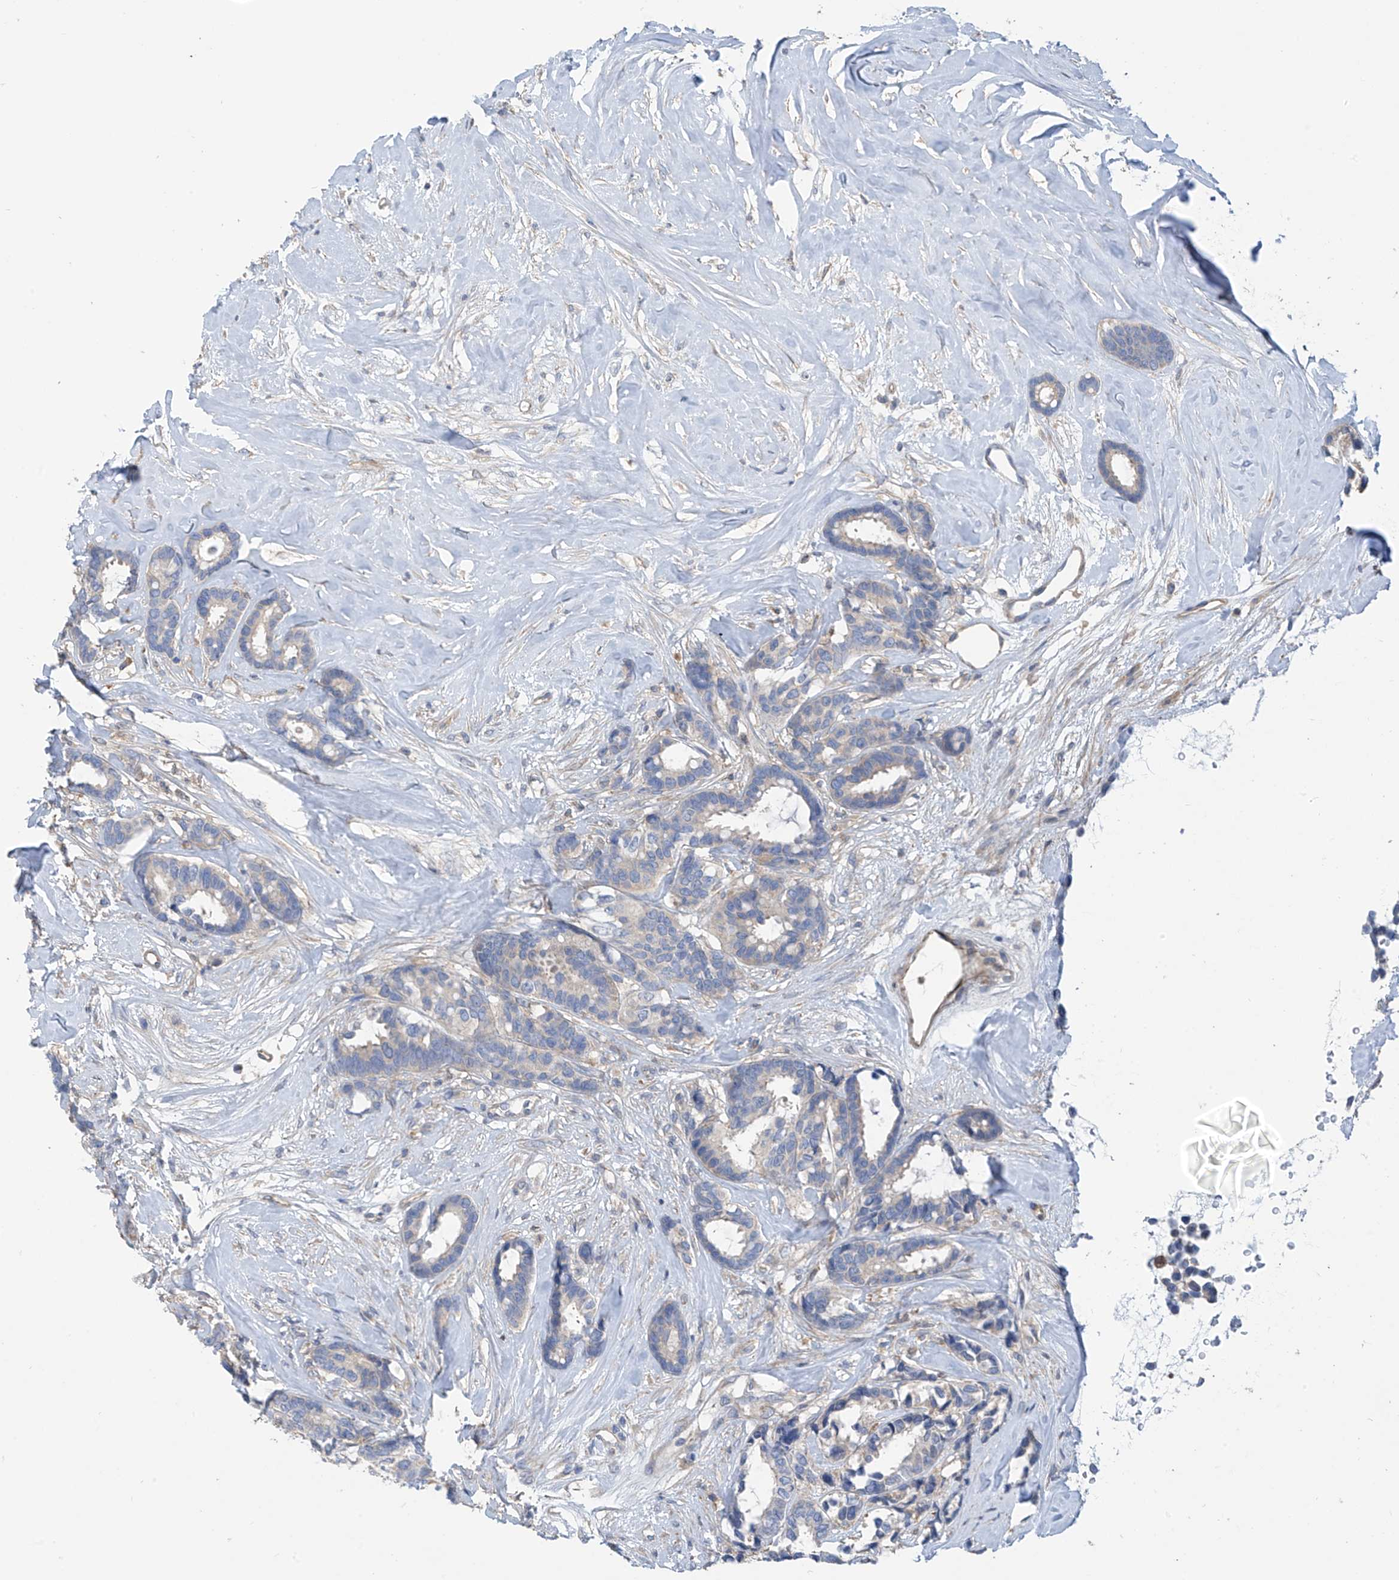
{"staining": {"intensity": "weak", "quantity": "<25%", "location": "cytoplasmic/membranous"}, "tissue": "breast cancer", "cell_type": "Tumor cells", "image_type": "cancer", "snomed": [{"axis": "morphology", "description": "Duct carcinoma"}, {"axis": "topography", "description": "Breast"}], "caption": "Micrograph shows no significant protein positivity in tumor cells of breast cancer (intraductal carcinoma).", "gene": "PHACTR4", "patient": {"sex": "female", "age": 87}}